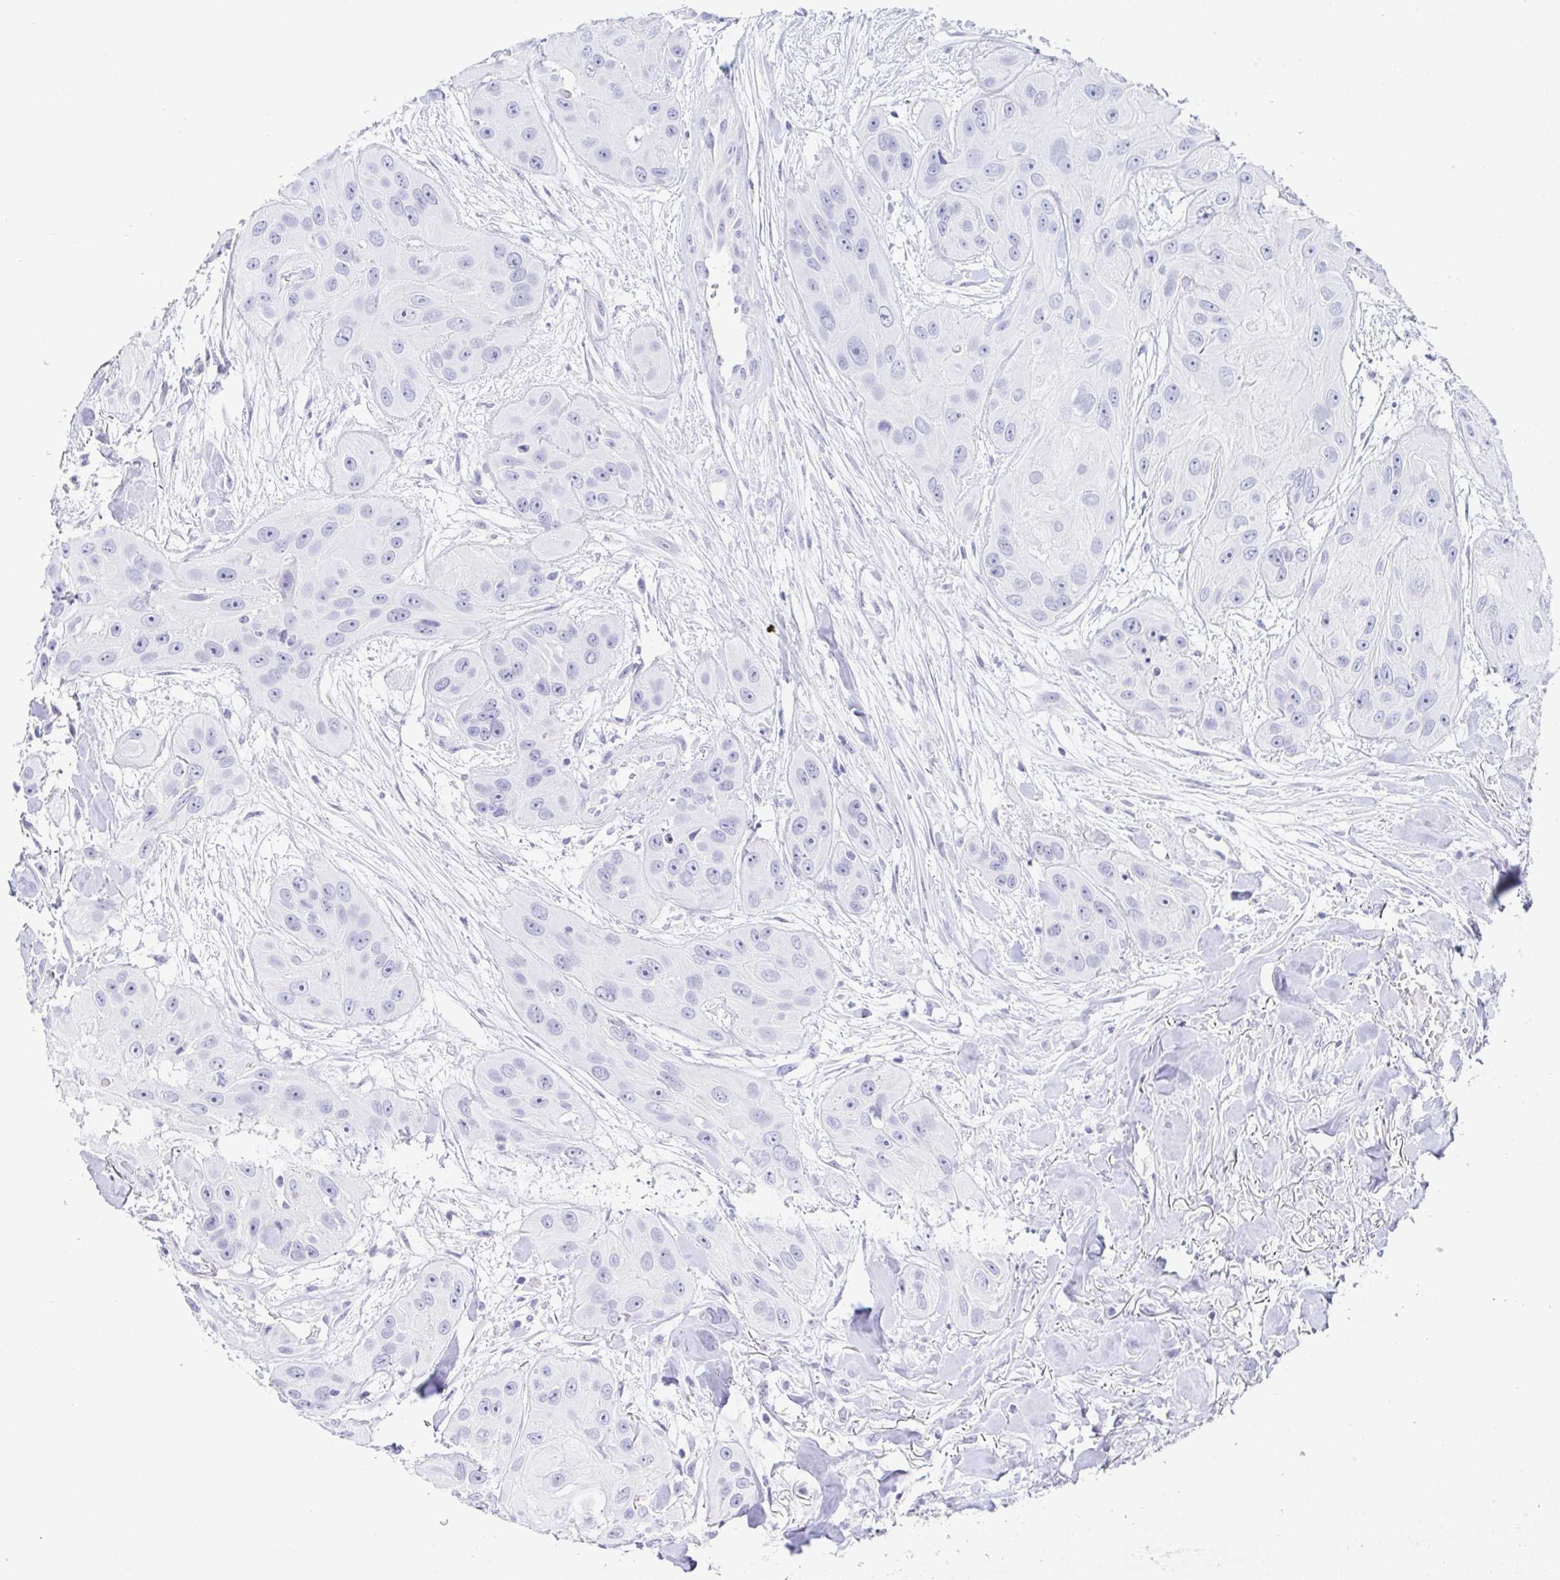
{"staining": {"intensity": "negative", "quantity": "none", "location": "none"}, "tissue": "head and neck cancer", "cell_type": "Tumor cells", "image_type": "cancer", "snomed": [{"axis": "morphology", "description": "Squamous cell carcinoma, NOS"}, {"axis": "topography", "description": "Oral tissue"}, {"axis": "topography", "description": "Head-Neck"}], "caption": "Tumor cells show no significant staining in head and neck squamous cell carcinoma.", "gene": "OR10K1", "patient": {"sex": "male", "age": 77}}